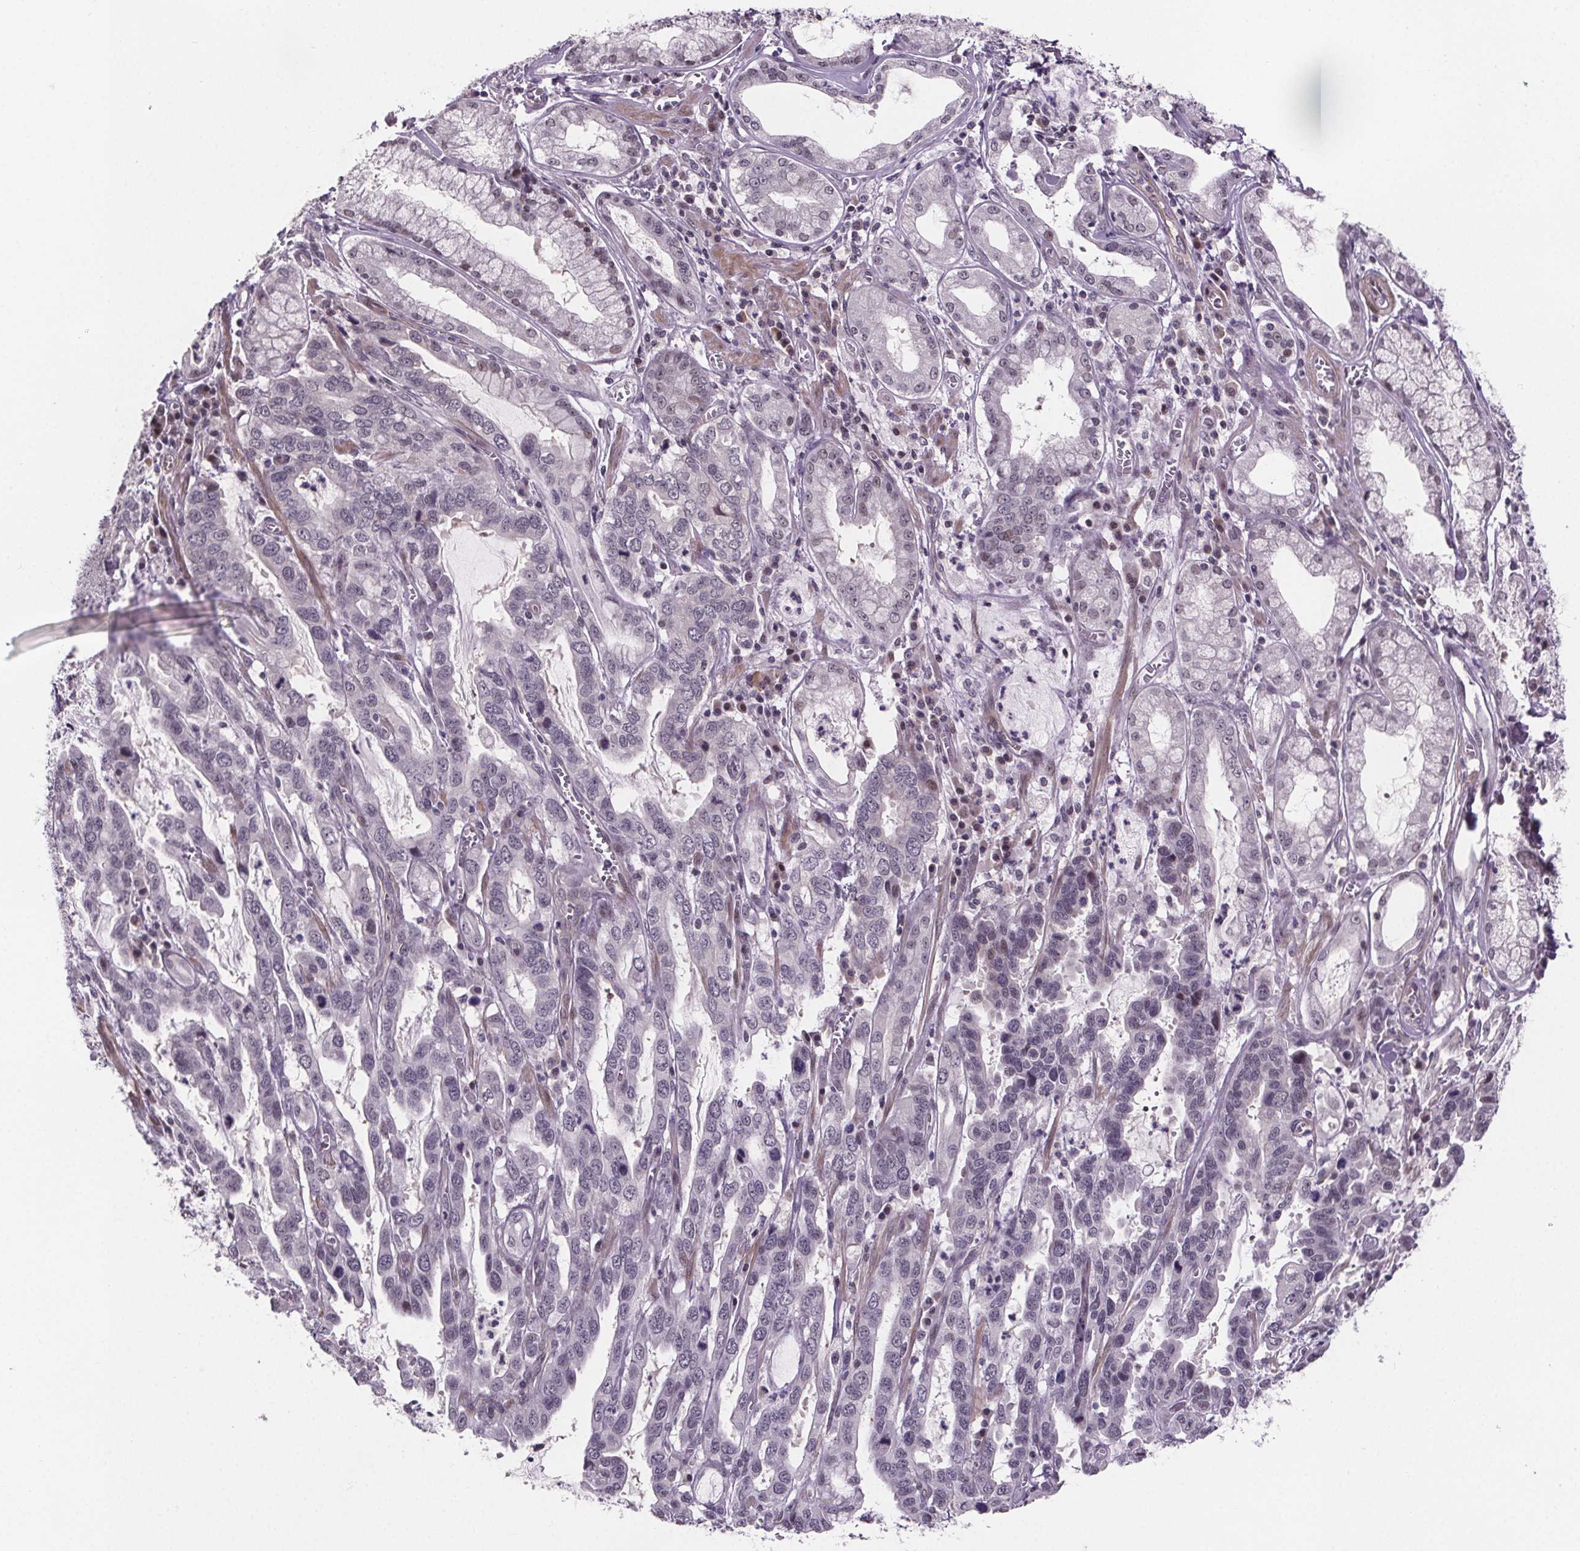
{"staining": {"intensity": "negative", "quantity": "none", "location": "none"}, "tissue": "stomach cancer", "cell_type": "Tumor cells", "image_type": "cancer", "snomed": [{"axis": "morphology", "description": "Adenocarcinoma, NOS"}, {"axis": "topography", "description": "Stomach, lower"}], "caption": "A histopathology image of stomach adenocarcinoma stained for a protein reveals no brown staining in tumor cells.", "gene": "TTC12", "patient": {"sex": "female", "age": 76}}